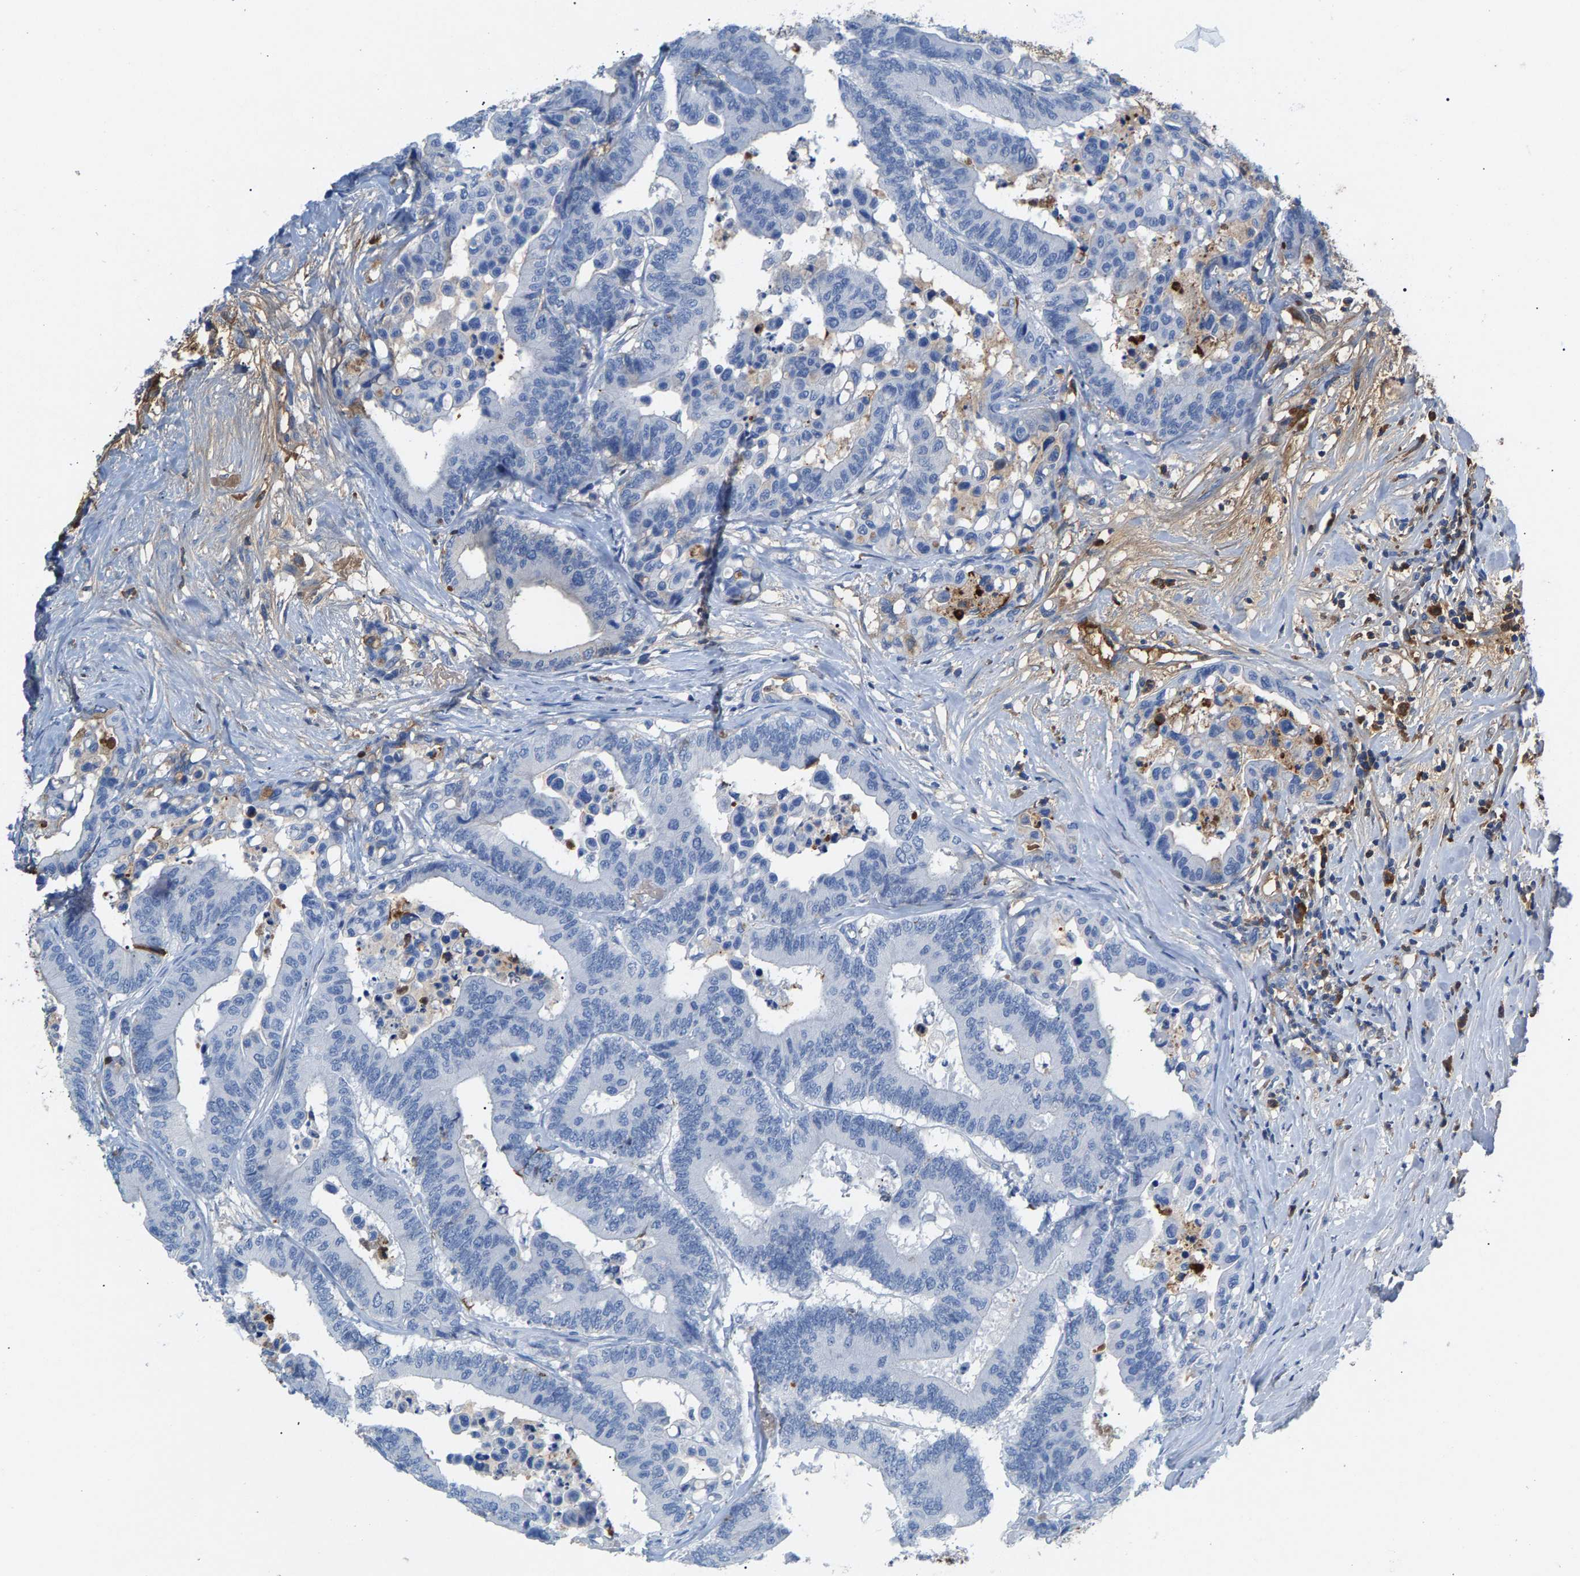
{"staining": {"intensity": "negative", "quantity": "none", "location": "none"}, "tissue": "colorectal cancer", "cell_type": "Tumor cells", "image_type": "cancer", "snomed": [{"axis": "morphology", "description": "Normal tissue, NOS"}, {"axis": "morphology", "description": "Adenocarcinoma, NOS"}, {"axis": "topography", "description": "Colon"}], "caption": "Tumor cells are negative for brown protein staining in colorectal cancer.", "gene": "APOH", "patient": {"sex": "male", "age": 82}}